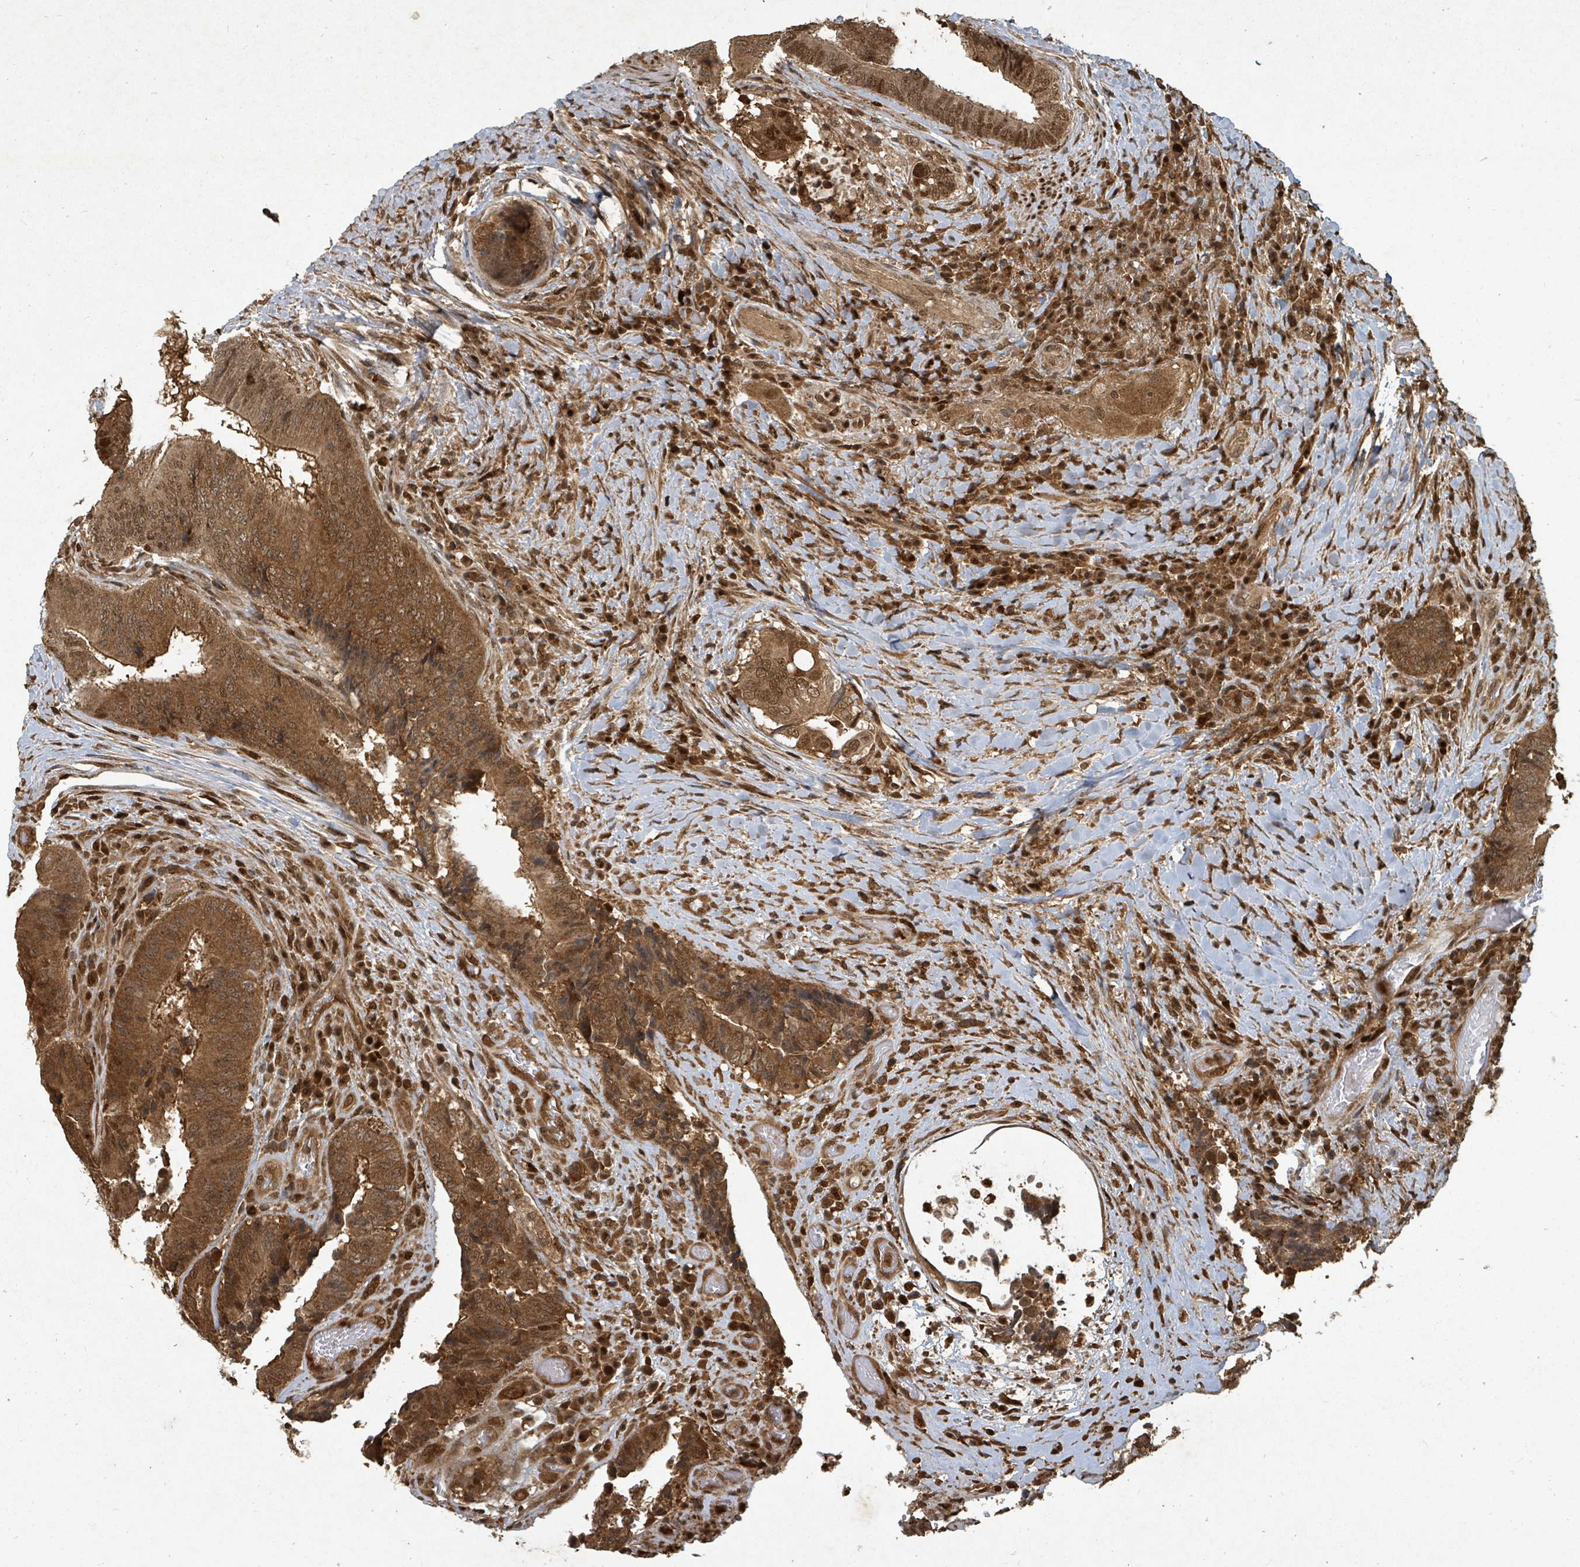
{"staining": {"intensity": "strong", "quantity": ">75%", "location": "cytoplasmic/membranous,nuclear"}, "tissue": "colorectal cancer", "cell_type": "Tumor cells", "image_type": "cancer", "snomed": [{"axis": "morphology", "description": "Adenocarcinoma, NOS"}, {"axis": "topography", "description": "Rectum"}], "caption": "The photomicrograph displays staining of adenocarcinoma (colorectal), revealing strong cytoplasmic/membranous and nuclear protein expression (brown color) within tumor cells. (IHC, brightfield microscopy, high magnification).", "gene": "KDM4E", "patient": {"sex": "male", "age": 72}}